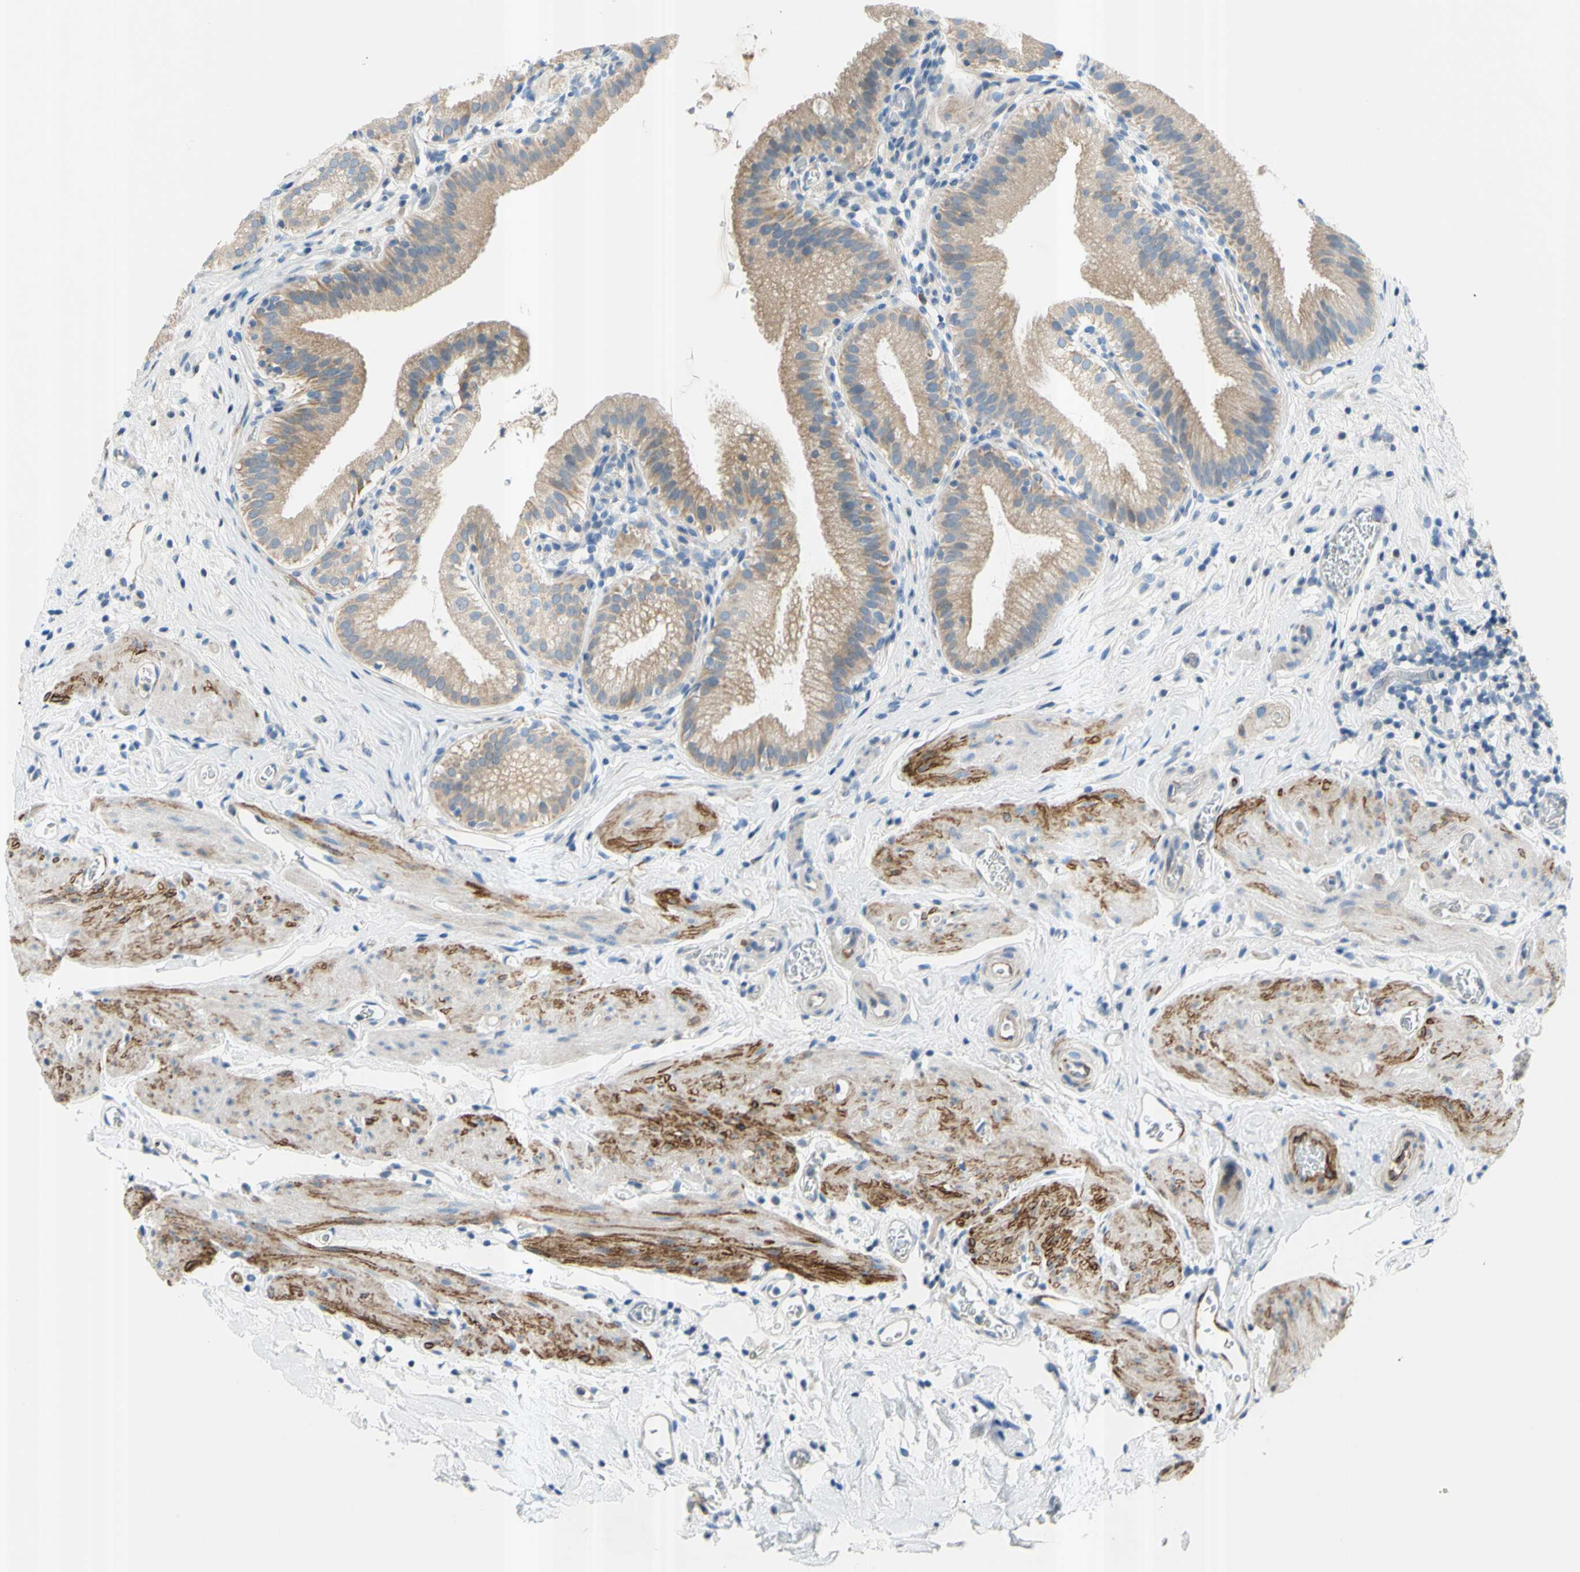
{"staining": {"intensity": "weak", "quantity": ">75%", "location": "cytoplasmic/membranous"}, "tissue": "gallbladder", "cell_type": "Glandular cells", "image_type": "normal", "snomed": [{"axis": "morphology", "description": "Normal tissue, NOS"}, {"axis": "topography", "description": "Gallbladder"}], "caption": "IHC (DAB) staining of unremarkable gallbladder reveals weak cytoplasmic/membranous protein positivity in approximately >75% of glandular cells.", "gene": "PRRG2", "patient": {"sex": "male", "age": 54}}